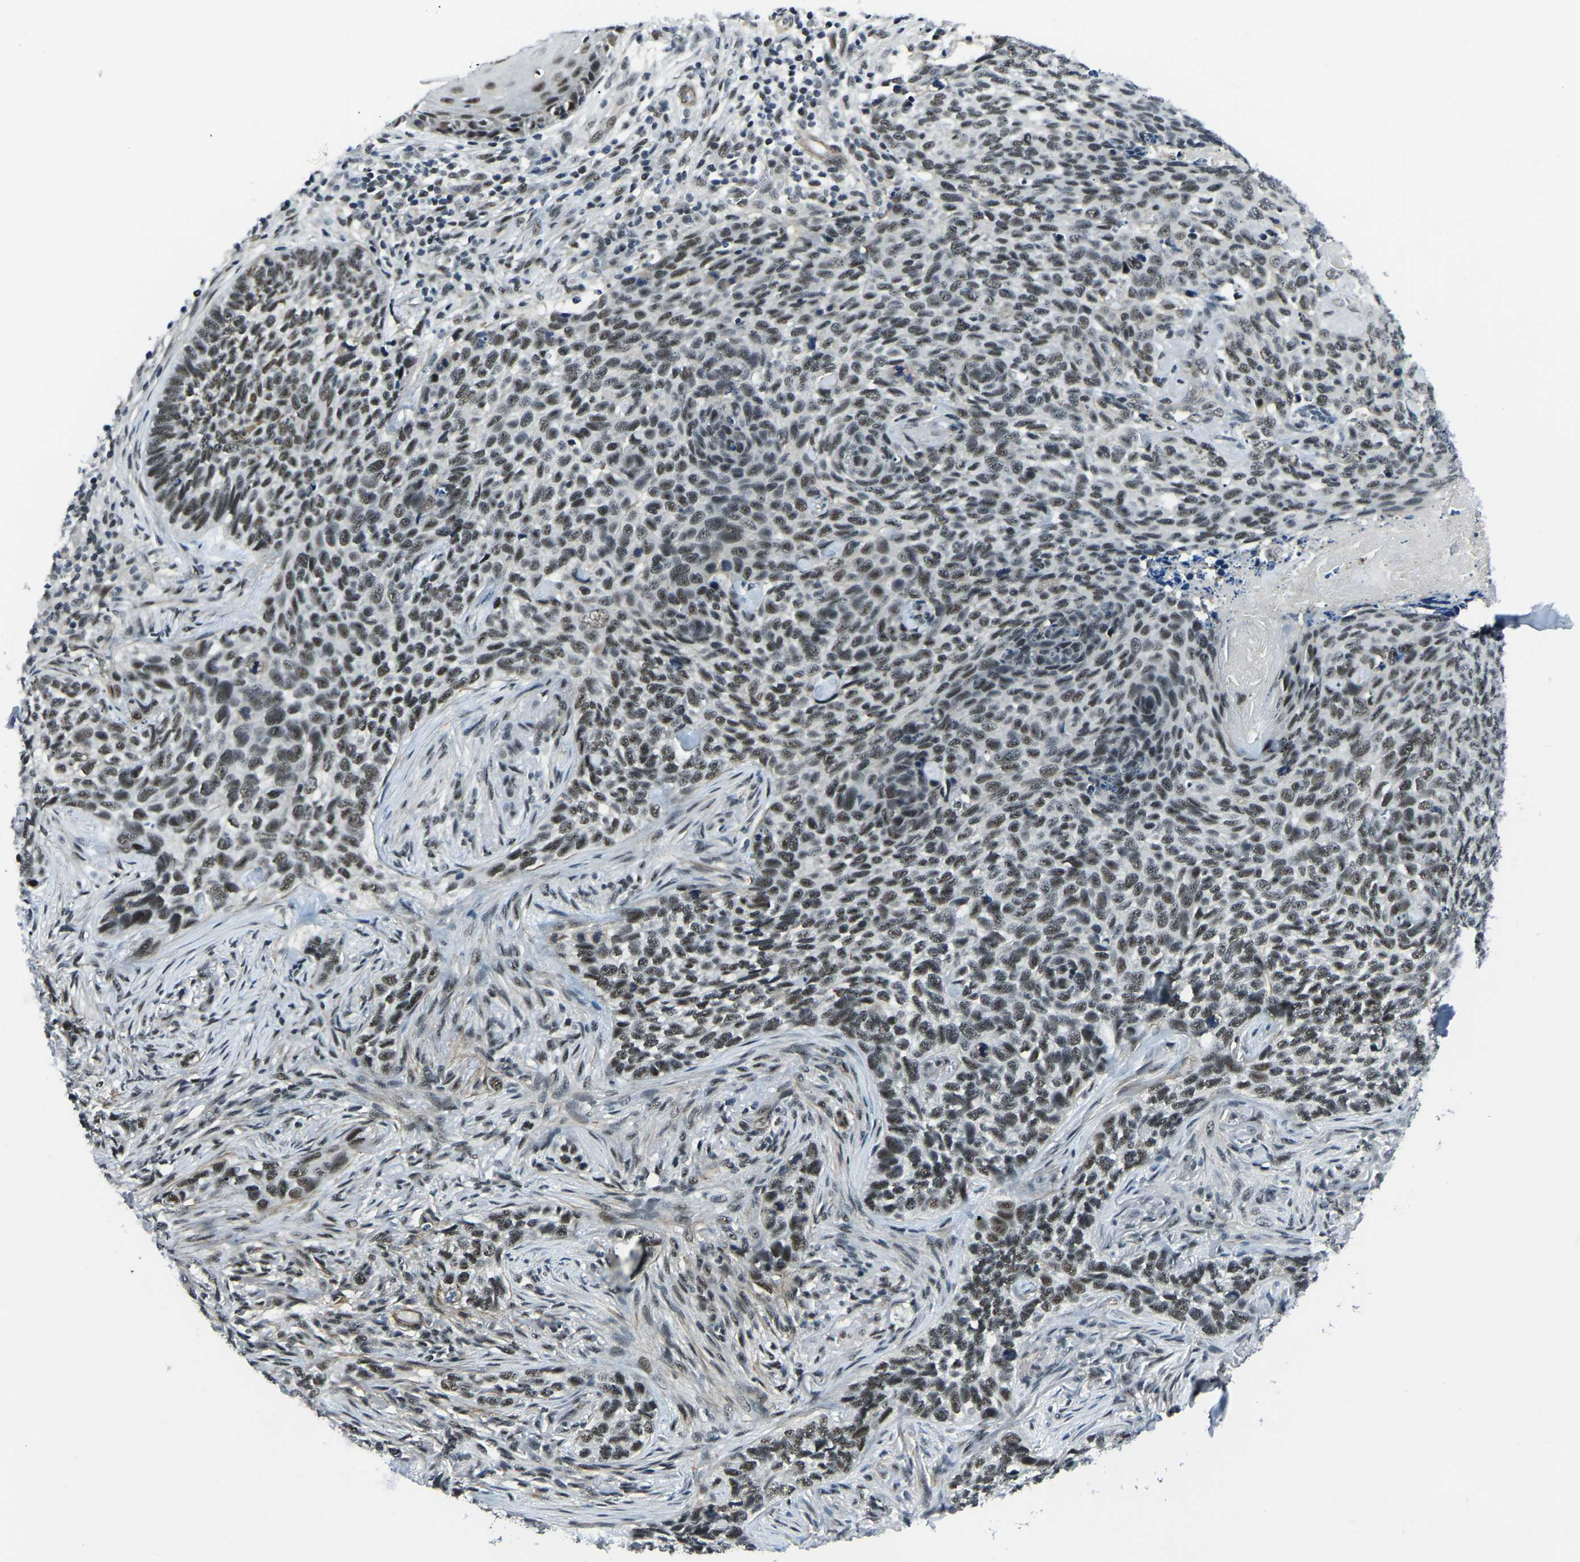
{"staining": {"intensity": "weak", "quantity": ">75%", "location": "nuclear"}, "tissue": "skin cancer", "cell_type": "Tumor cells", "image_type": "cancer", "snomed": [{"axis": "morphology", "description": "Basal cell carcinoma"}, {"axis": "topography", "description": "Skin"}], "caption": "Basal cell carcinoma (skin) stained with a protein marker displays weak staining in tumor cells.", "gene": "PRCC", "patient": {"sex": "female", "age": 64}}